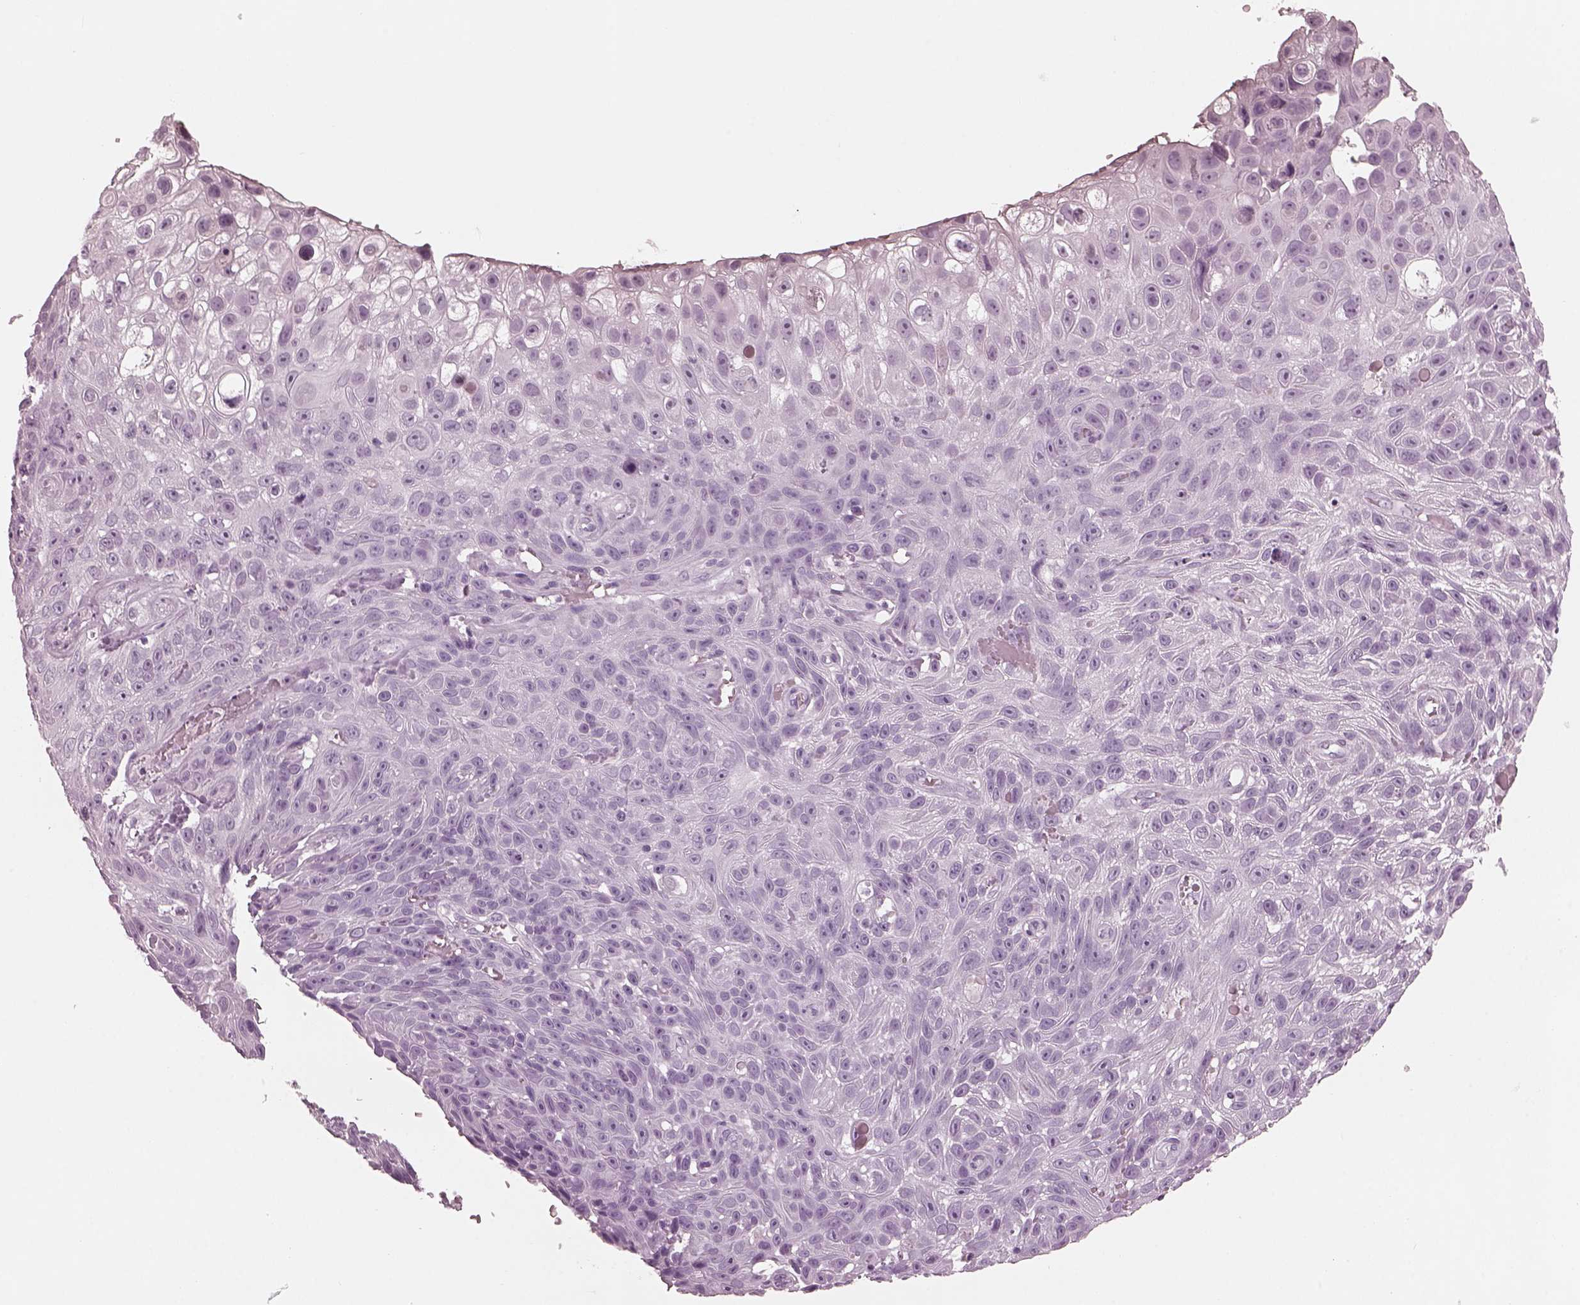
{"staining": {"intensity": "negative", "quantity": "none", "location": "none"}, "tissue": "skin cancer", "cell_type": "Tumor cells", "image_type": "cancer", "snomed": [{"axis": "morphology", "description": "Squamous cell carcinoma, NOS"}, {"axis": "topography", "description": "Skin"}], "caption": "Immunohistochemistry (IHC) micrograph of neoplastic tissue: skin cancer (squamous cell carcinoma) stained with DAB demonstrates no significant protein expression in tumor cells. The staining was performed using DAB (3,3'-diaminobenzidine) to visualize the protein expression in brown, while the nuclei were stained in blue with hematoxylin (Magnification: 20x).", "gene": "FABP9", "patient": {"sex": "male", "age": 82}}